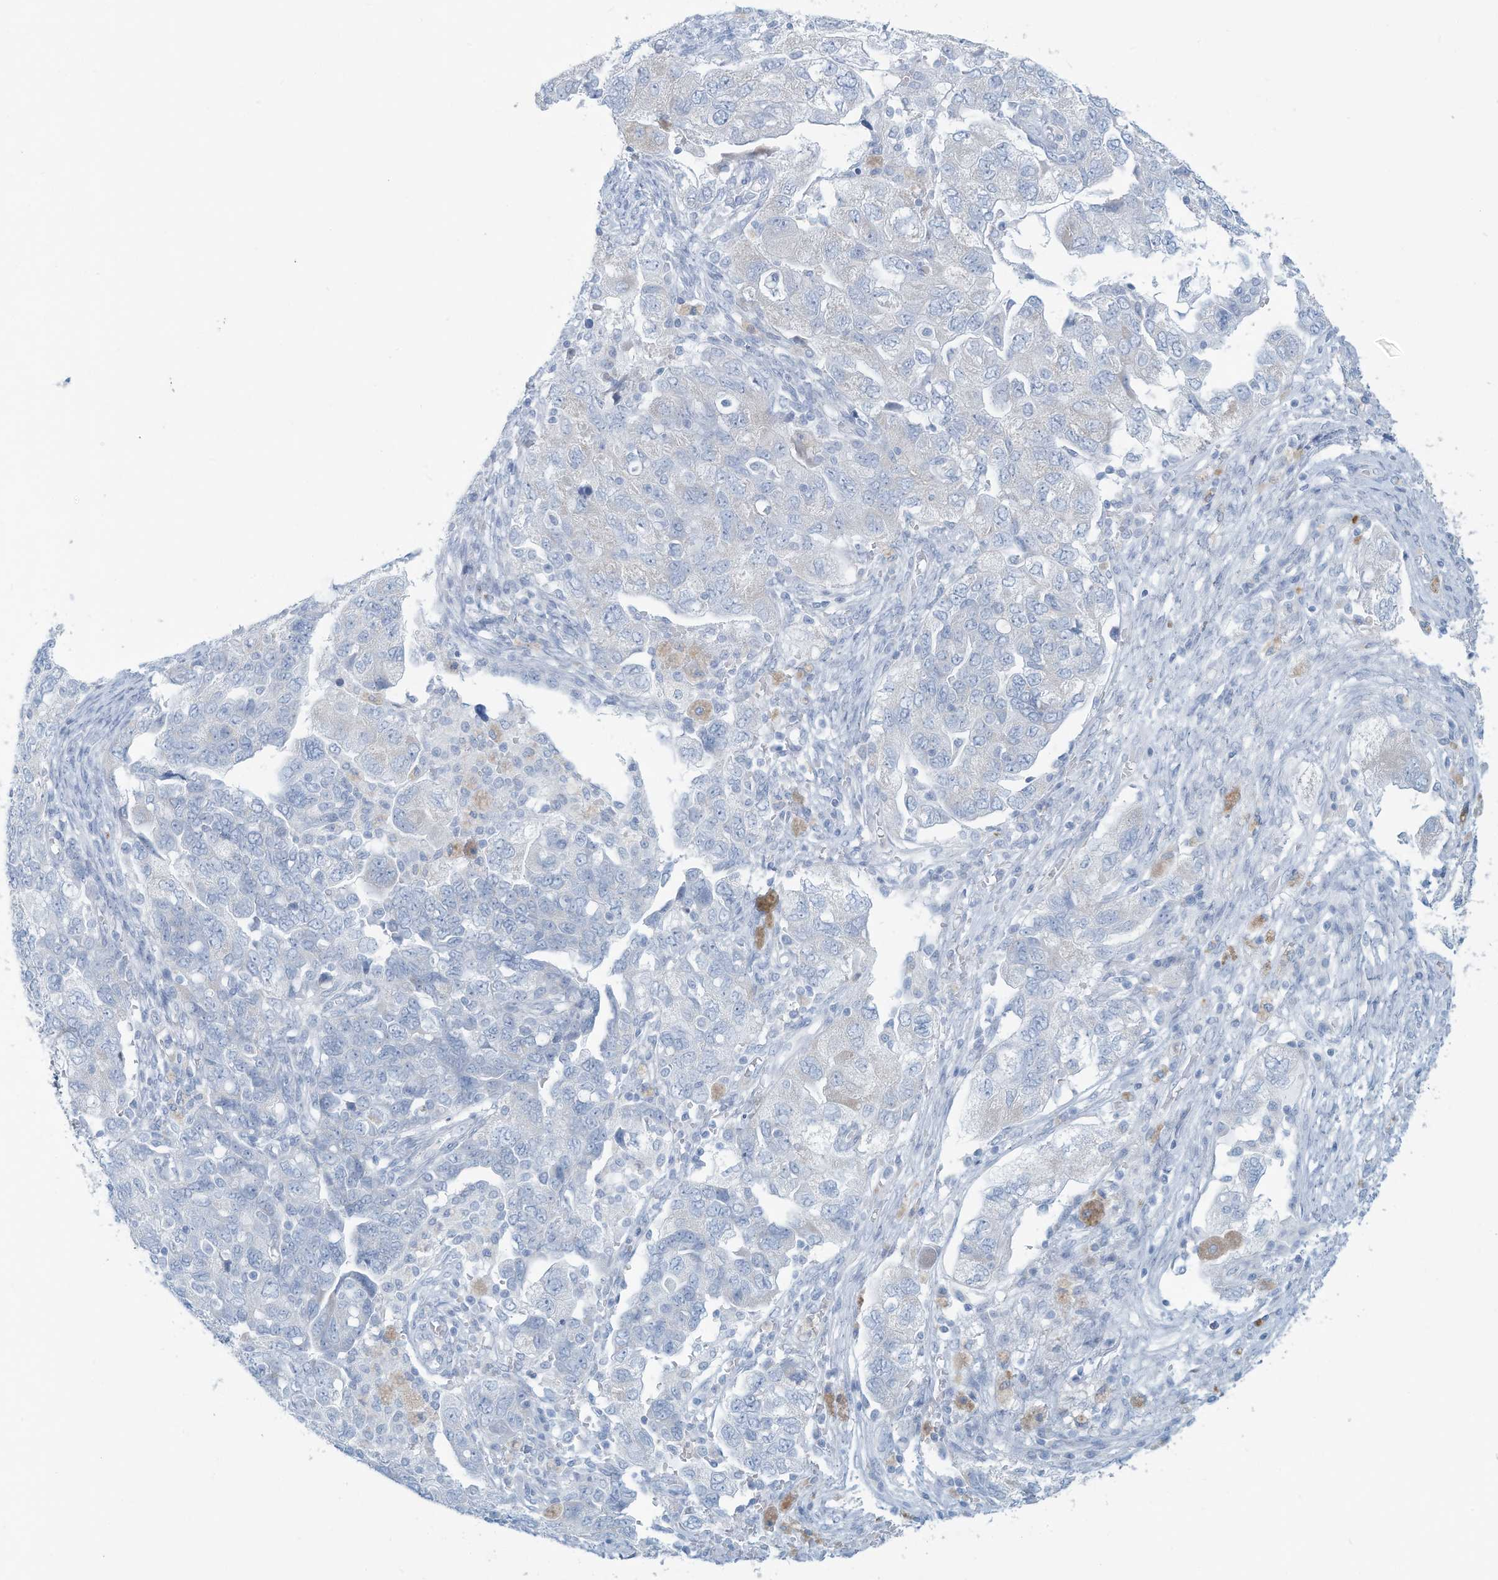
{"staining": {"intensity": "negative", "quantity": "none", "location": "none"}, "tissue": "ovarian cancer", "cell_type": "Tumor cells", "image_type": "cancer", "snomed": [{"axis": "morphology", "description": "Carcinoma, NOS"}, {"axis": "morphology", "description": "Cystadenocarcinoma, serous, NOS"}, {"axis": "topography", "description": "Ovary"}], "caption": "An immunohistochemistry micrograph of carcinoma (ovarian) is shown. There is no staining in tumor cells of carcinoma (ovarian).", "gene": "ERI2", "patient": {"sex": "female", "age": 69}}